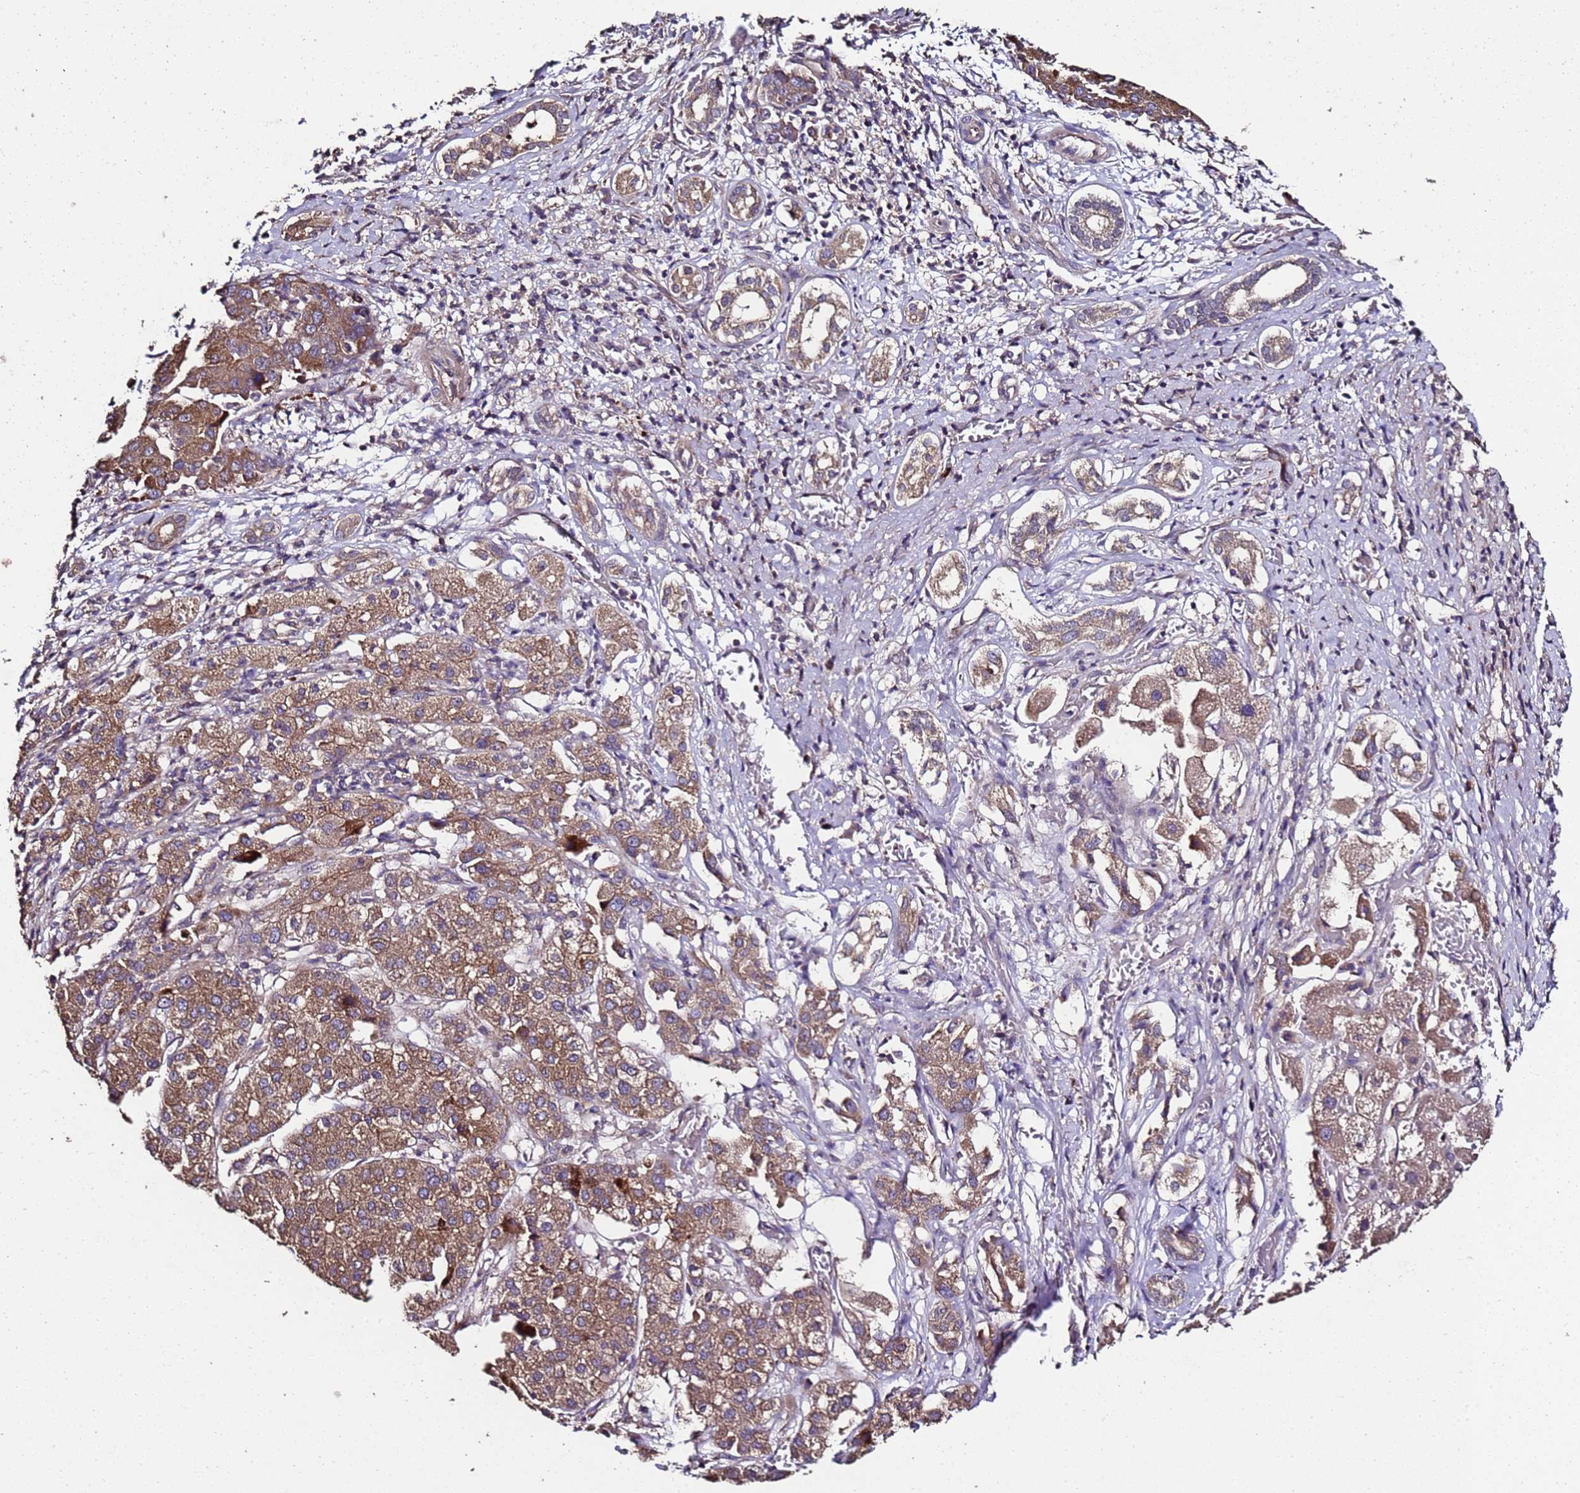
{"staining": {"intensity": "moderate", "quantity": ">75%", "location": "cytoplasmic/membranous"}, "tissue": "liver cancer", "cell_type": "Tumor cells", "image_type": "cancer", "snomed": [{"axis": "morphology", "description": "Carcinoma, Hepatocellular, NOS"}, {"axis": "topography", "description": "Liver"}], "caption": "Immunohistochemistry histopathology image of human liver cancer (hepatocellular carcinoma) stained for a protein (brown), which shows medium levels of moderate cytoplasmic/membranous positivity in about >75% of tumor cells.", "gene": "PRODH", "patient": {"sex": "male", "age": 65}}